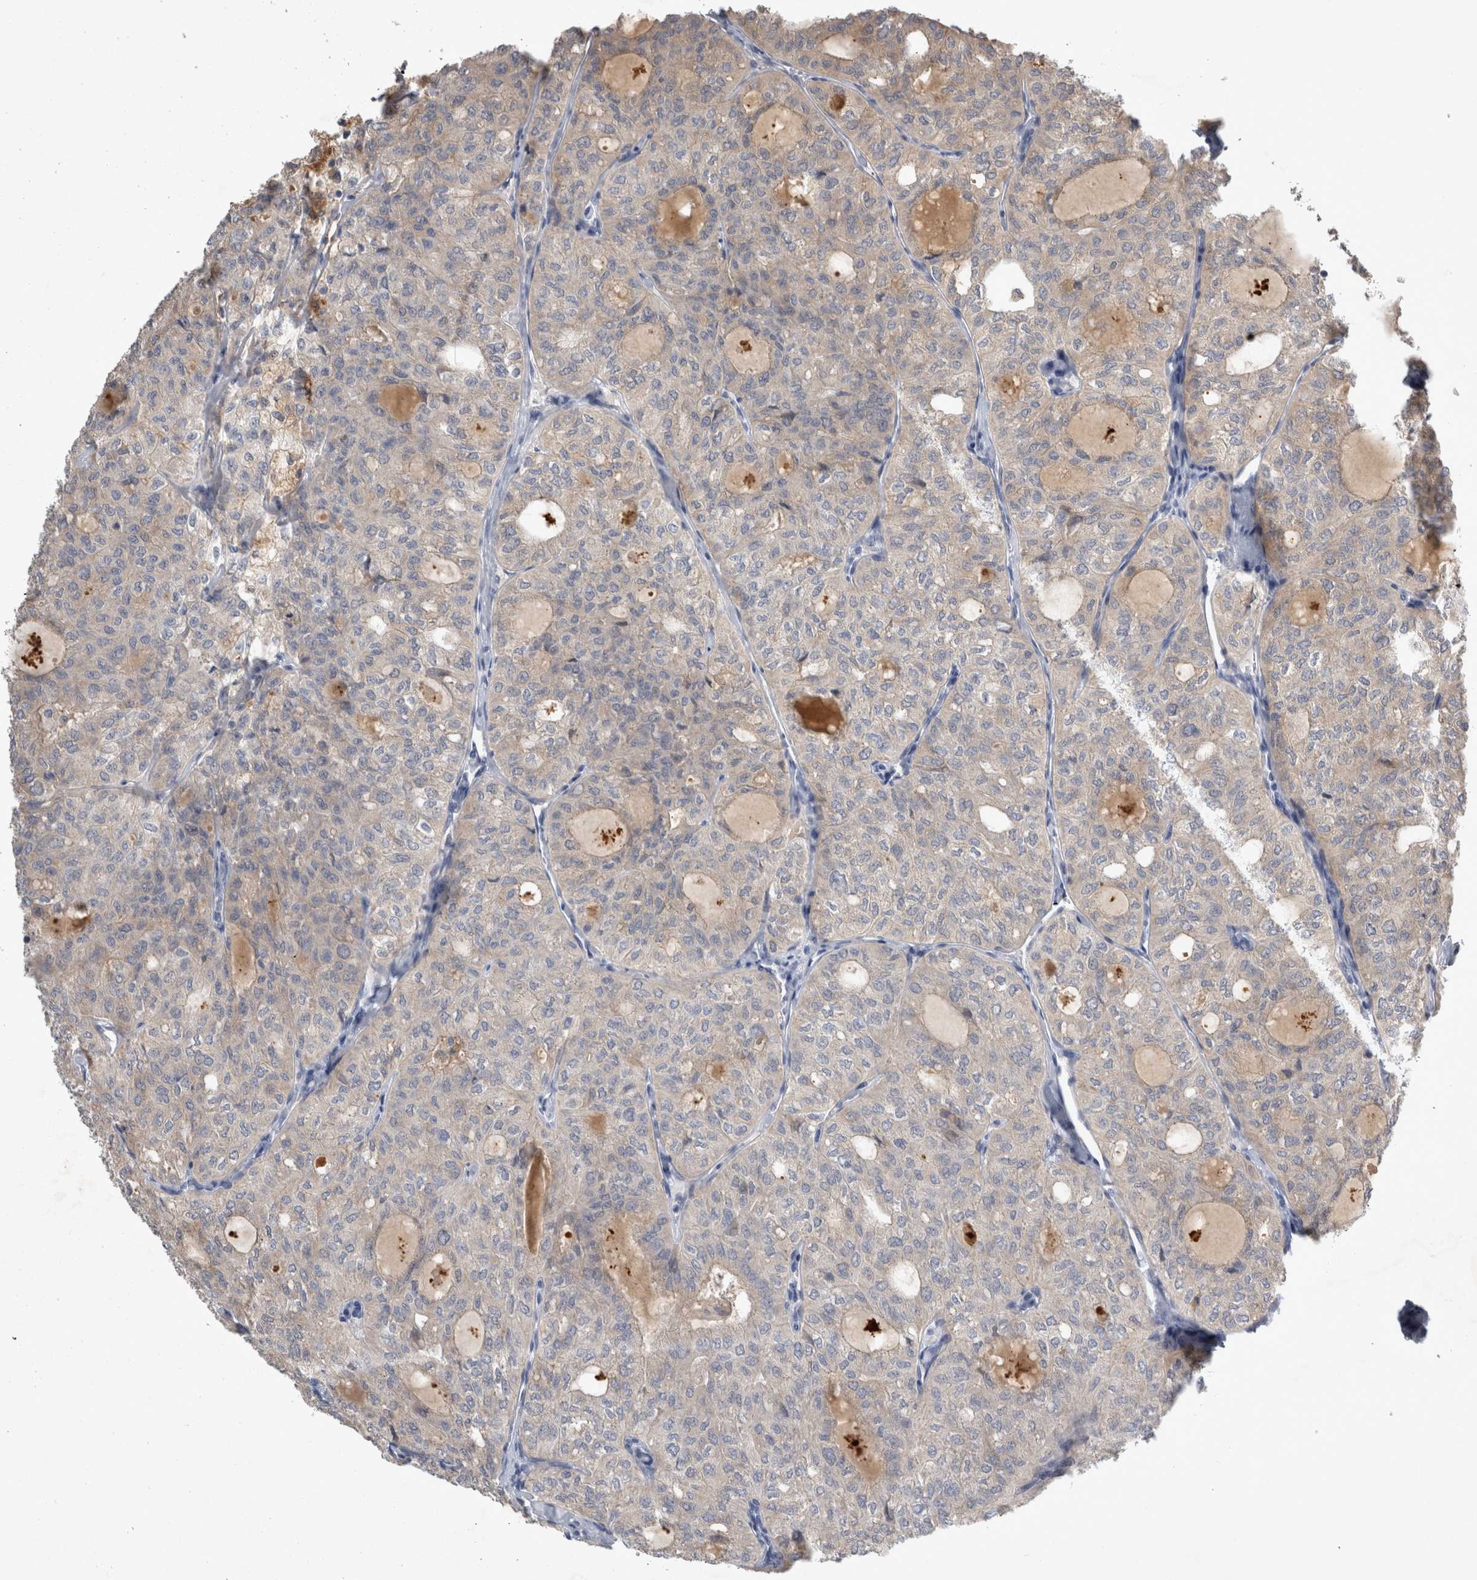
{"staining": {"intensity": "negative", "quantity": "none", "location": "none"}, "tissue": "thyroid cancer", "cell_type": "Tumor cells", "image_type": "cancer", "snomed": [{"axis": "morphology", "description": "Follicular adenoma carcinoma, NOS"}, {"axis": "topography", "description": "Thyroid gland"}], "caption": "Thyroid follicular adenoma carcinoma was stained to show a protein in brown. There is no significant positivity in tumor cells.", "gene": "SLC22A11", "patient": {"sex": "male", "age": 75}}